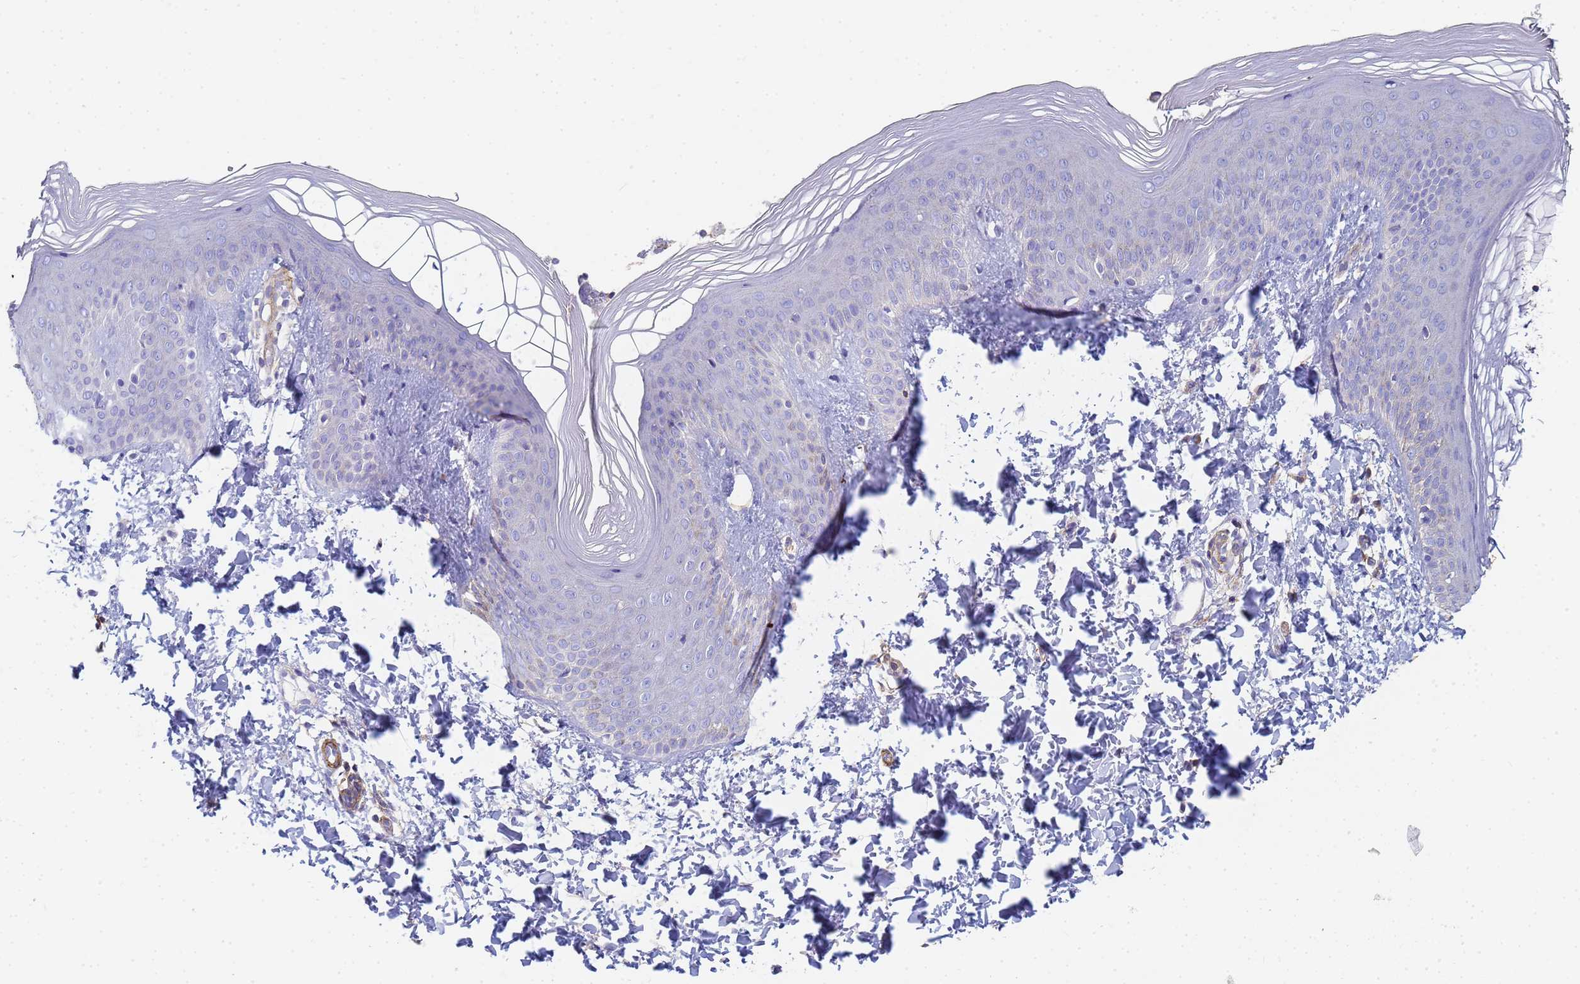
{"staining": {"intensity": "weak", "quantity": "<25%", "location": "cytoplasmic/membranous"}, "tissue": "skin", "cell_type": "Epidermal cells", "image_type": "normal", "snomed": [{"axis": "morphology", "description": "Normal tissue, NOS"}, {"axis": "morphology", "description": "Inflammation, NOS"}, {"axis": "topography", "description": "Soft tissue"}, {"axis": "topography", "description": "Anal"}], "caption": "The photomicrograph shows no staining of epidermal cells in benign skin.", "gene": "TPM1", "patient": {"sex": "female", "age": 15}}